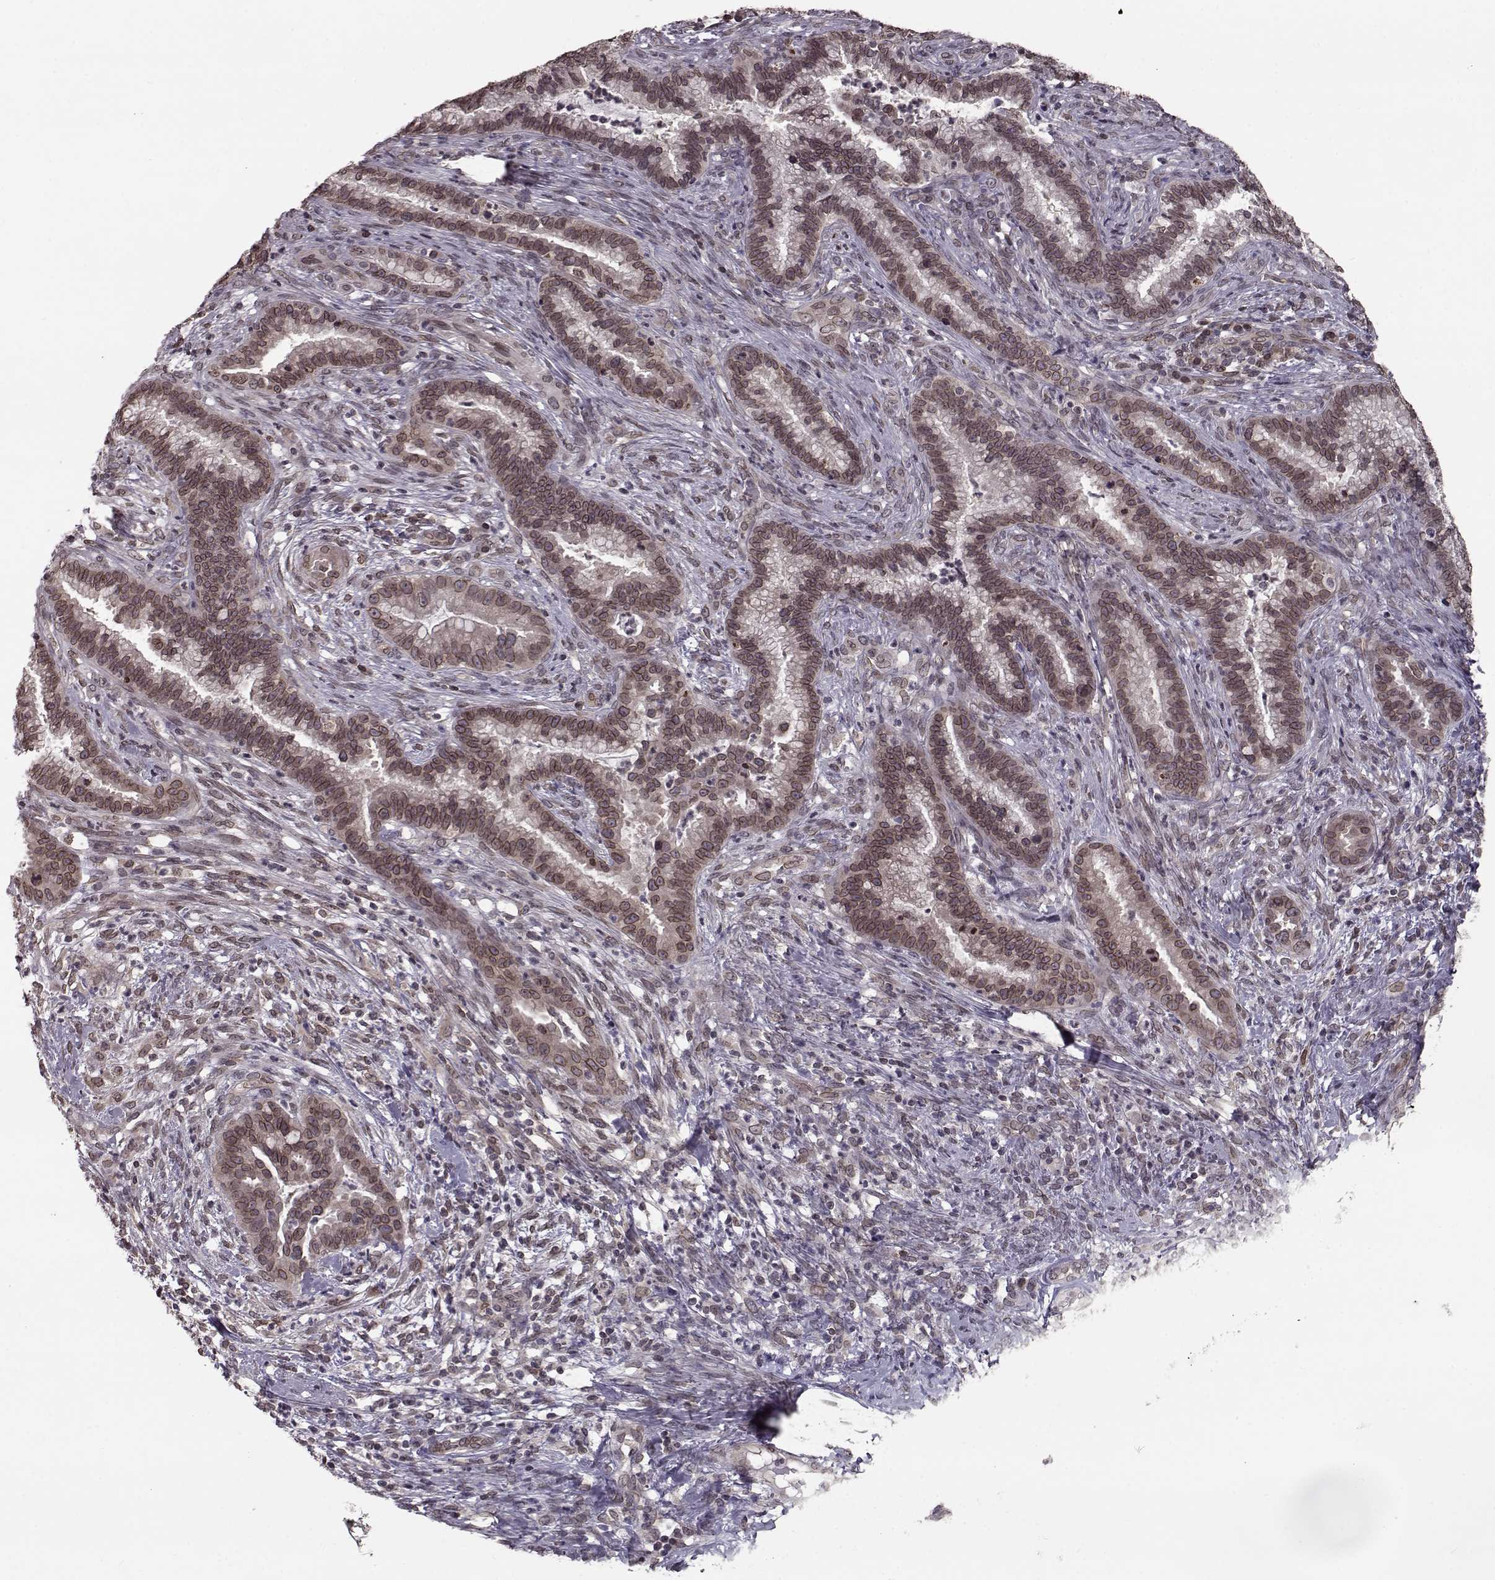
{"staining": {"intensity": "weak", "quantity": ">75%", "location": "cytoplasmic/membranous,nuclear"}, "tissue": "cervical cancer", "cell_type": "Tumor cells", "image_type": "cancer", "snomed": [{"axis": "morphology", "description": "Adenocarcinoma, NOS"}, {"axis": "topography", "description": "Cervix"}], "caption": "A histopathology image of human cervical cancer (adenocarcinoma) stained for a protein exhibits weak cytoplasmic/membranous and nuclear brown staining in tumor cells.", "gene": "NUP37", "patient": {"sex": "female", "age": 45}}